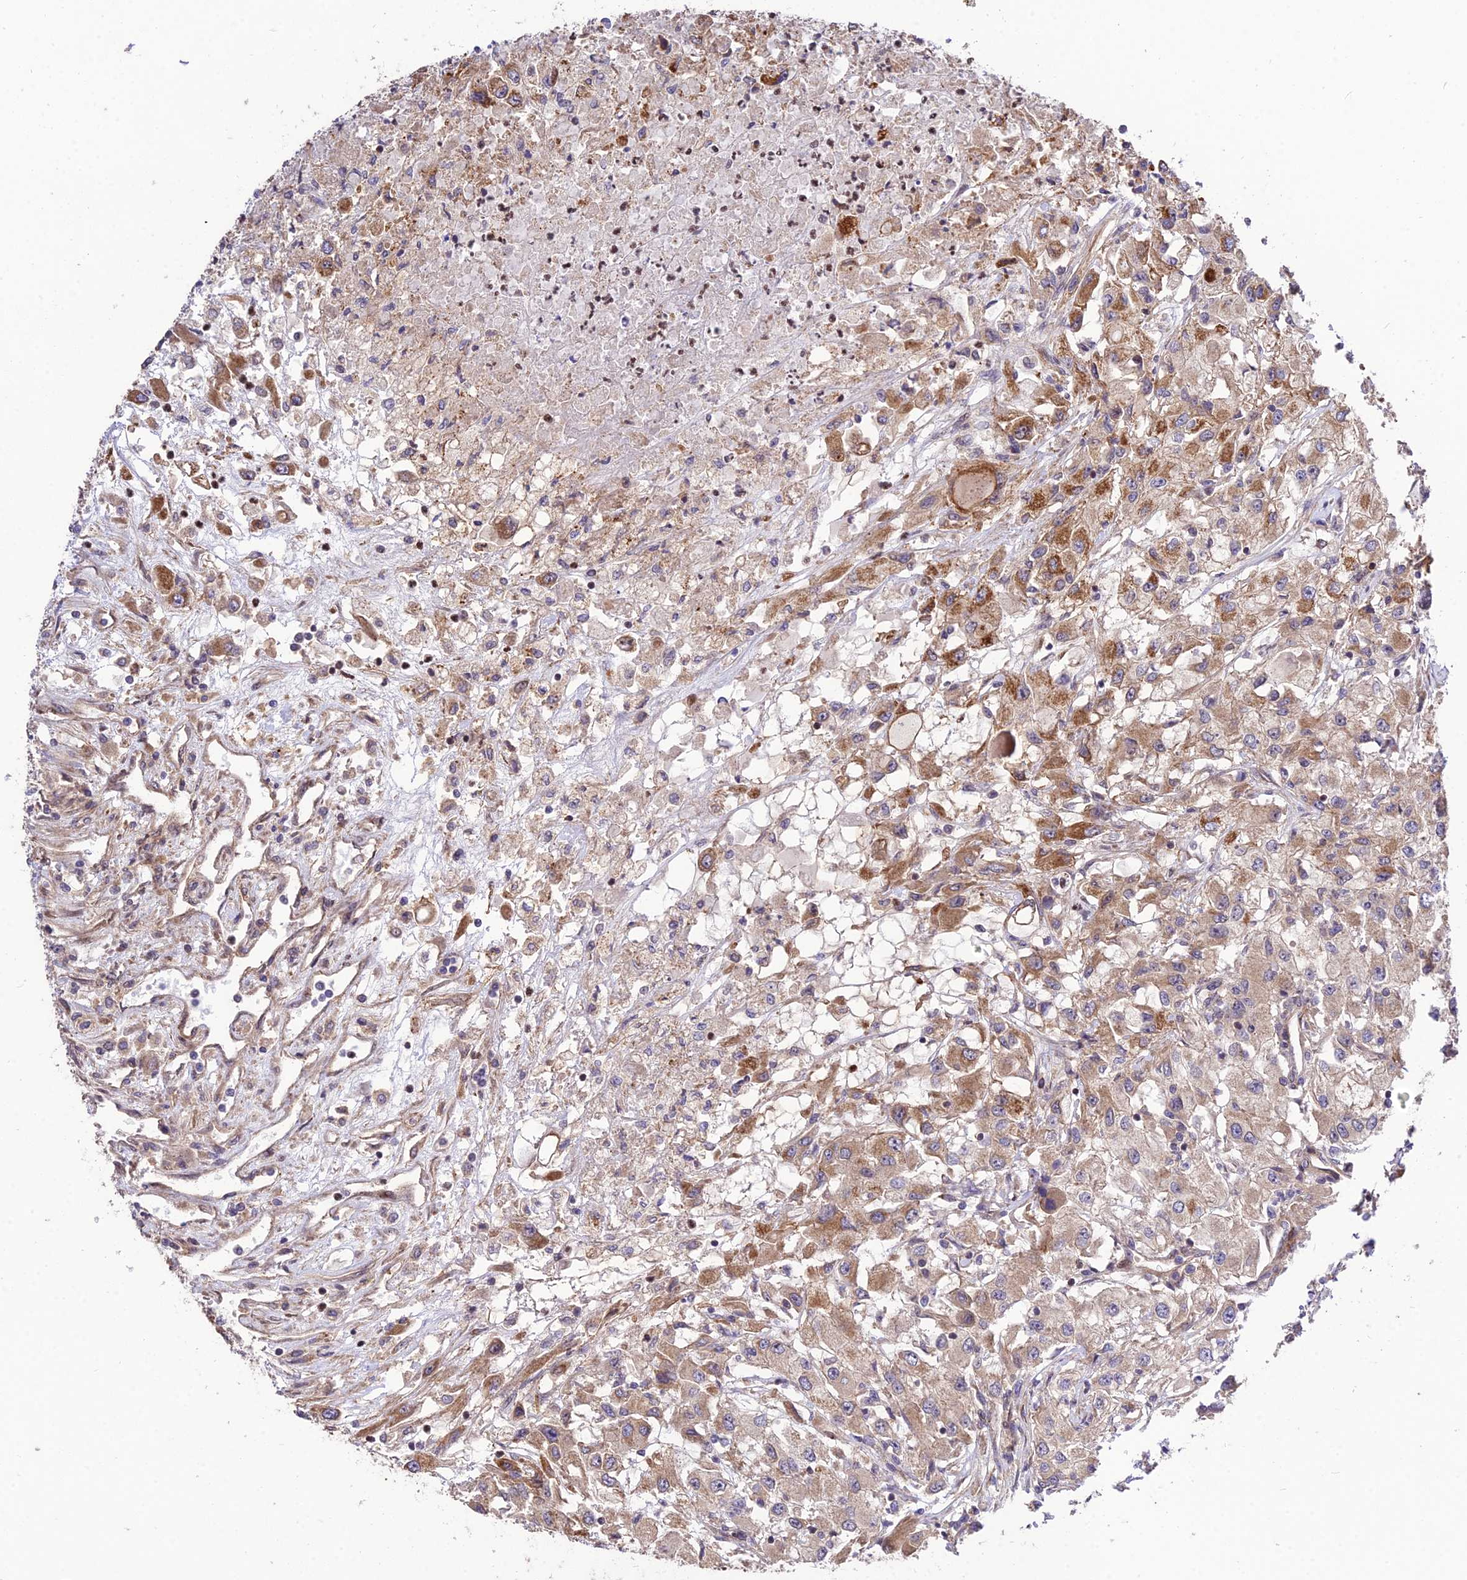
{"staining": {"intensity": "moderate", "quantity": ">75%", "location": "cytoplasmic/membranous"}, "tissue": "renal cancer", "cell_type": "Tumor cells", "image_type": "cancer", "snomed": [{"axis": "morphology", "description": "Adenocarcinoma, NOS"}, {"axis": "topography", "description": "Kidney"}], "caption": "Moderate cytoplasmic/membranous protein staining is identified in about >75% of tumor cells in renal cancer (adenocarcinoma). (DAB (3,3'-diaminobenzidine) = brown stain, brightfield microscopy at high magnification).", "gene": "SMG6", "patient": {"sex": "female", "age": 67}}